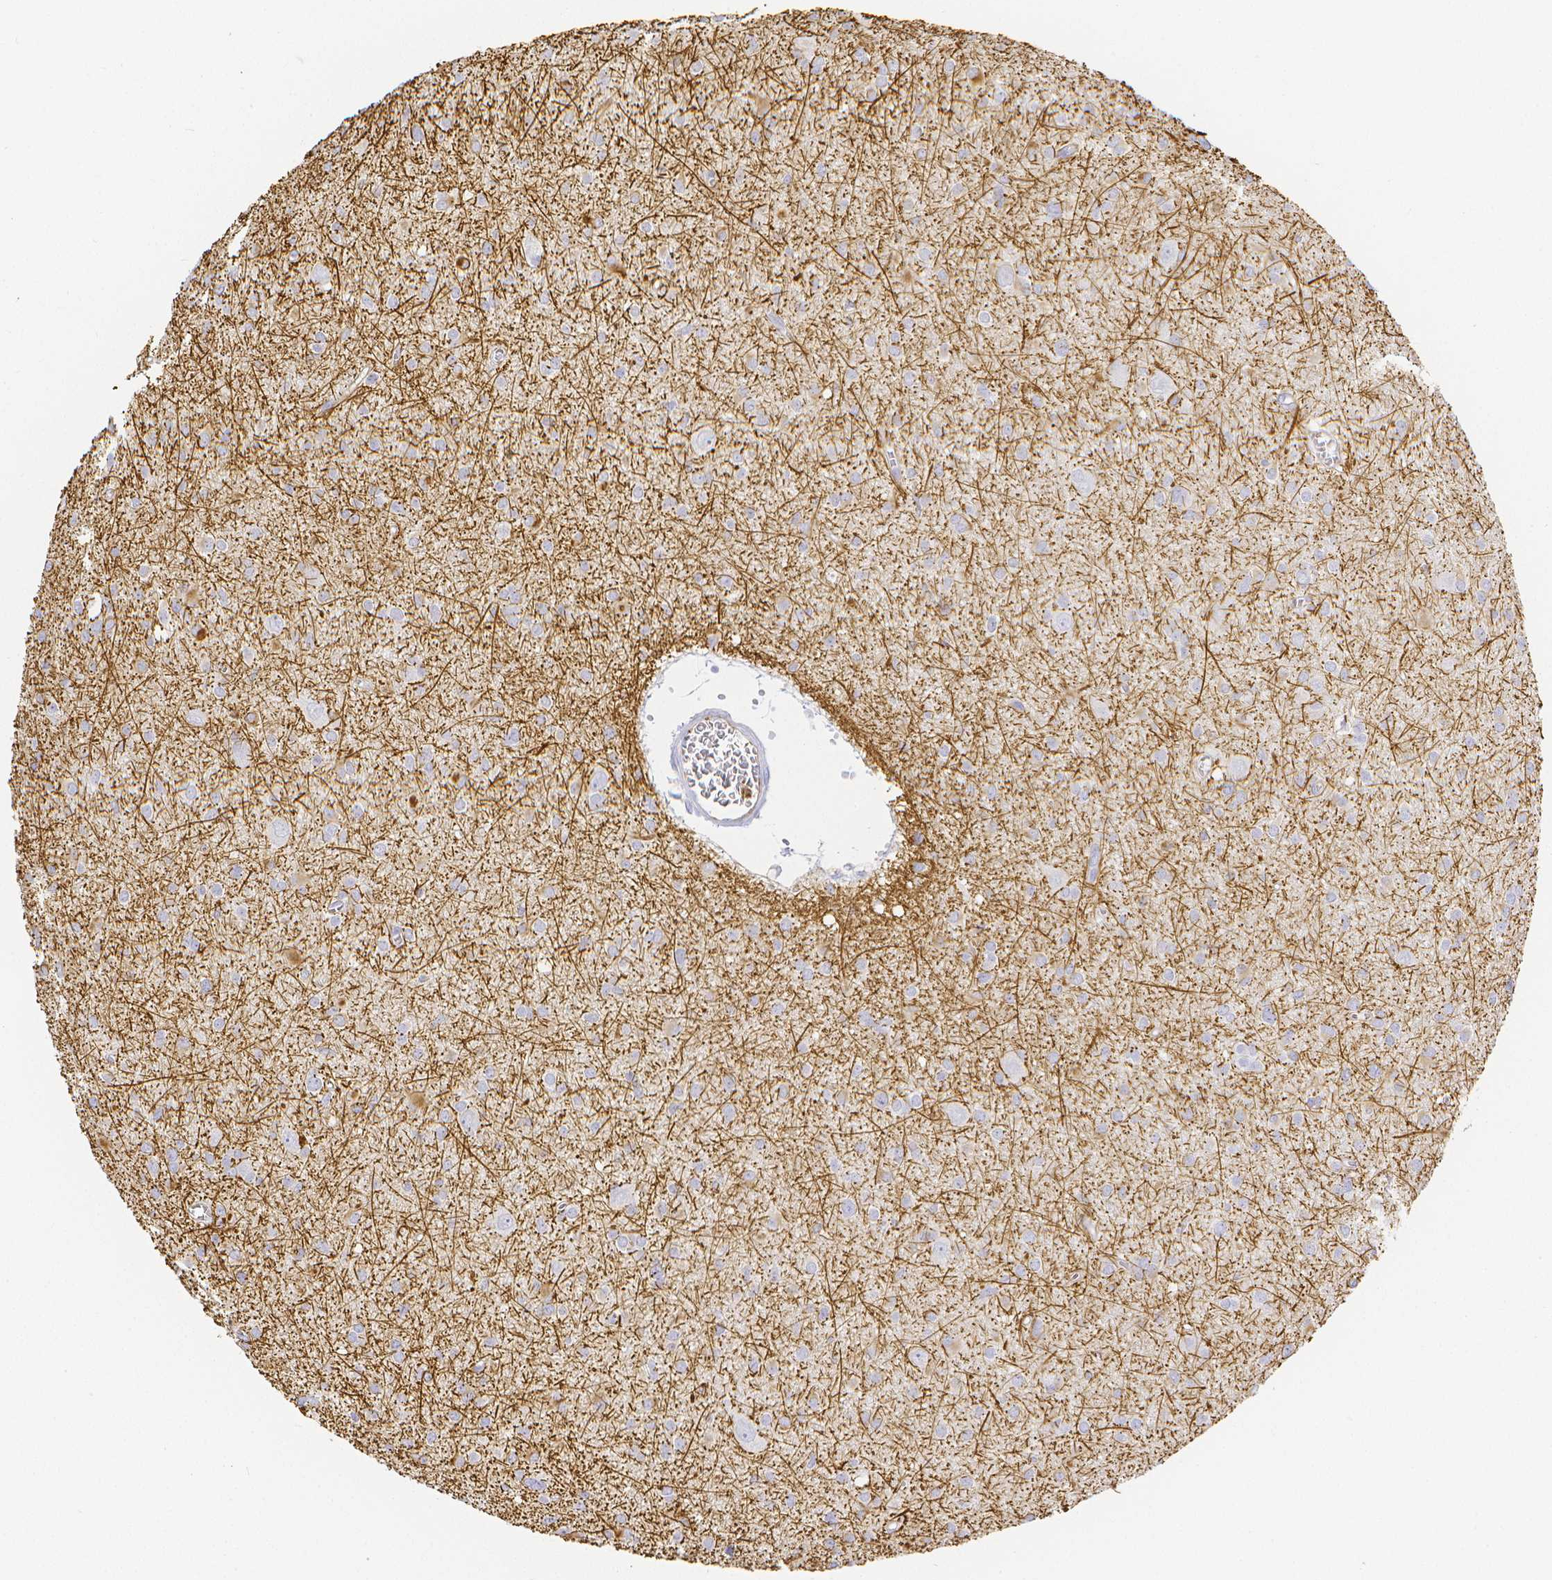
{"staining": {"intensity": "negative", "quantity": "none", "location": "none"}, "tissue": "glioma", "cell_type": "Tumor cells", "image_type": "cancer", "snomed": [{"axis": "morphology", "description": "Glioma, malignant, High grade"}, {"axis": "topography", "description": "Brain"}], "caption": "Glioma stained for a protein using immunohistochemistry displays no expression tumor cells.", "gene": "SMURF1", "patient": {"sex": "male", "age": 23}}